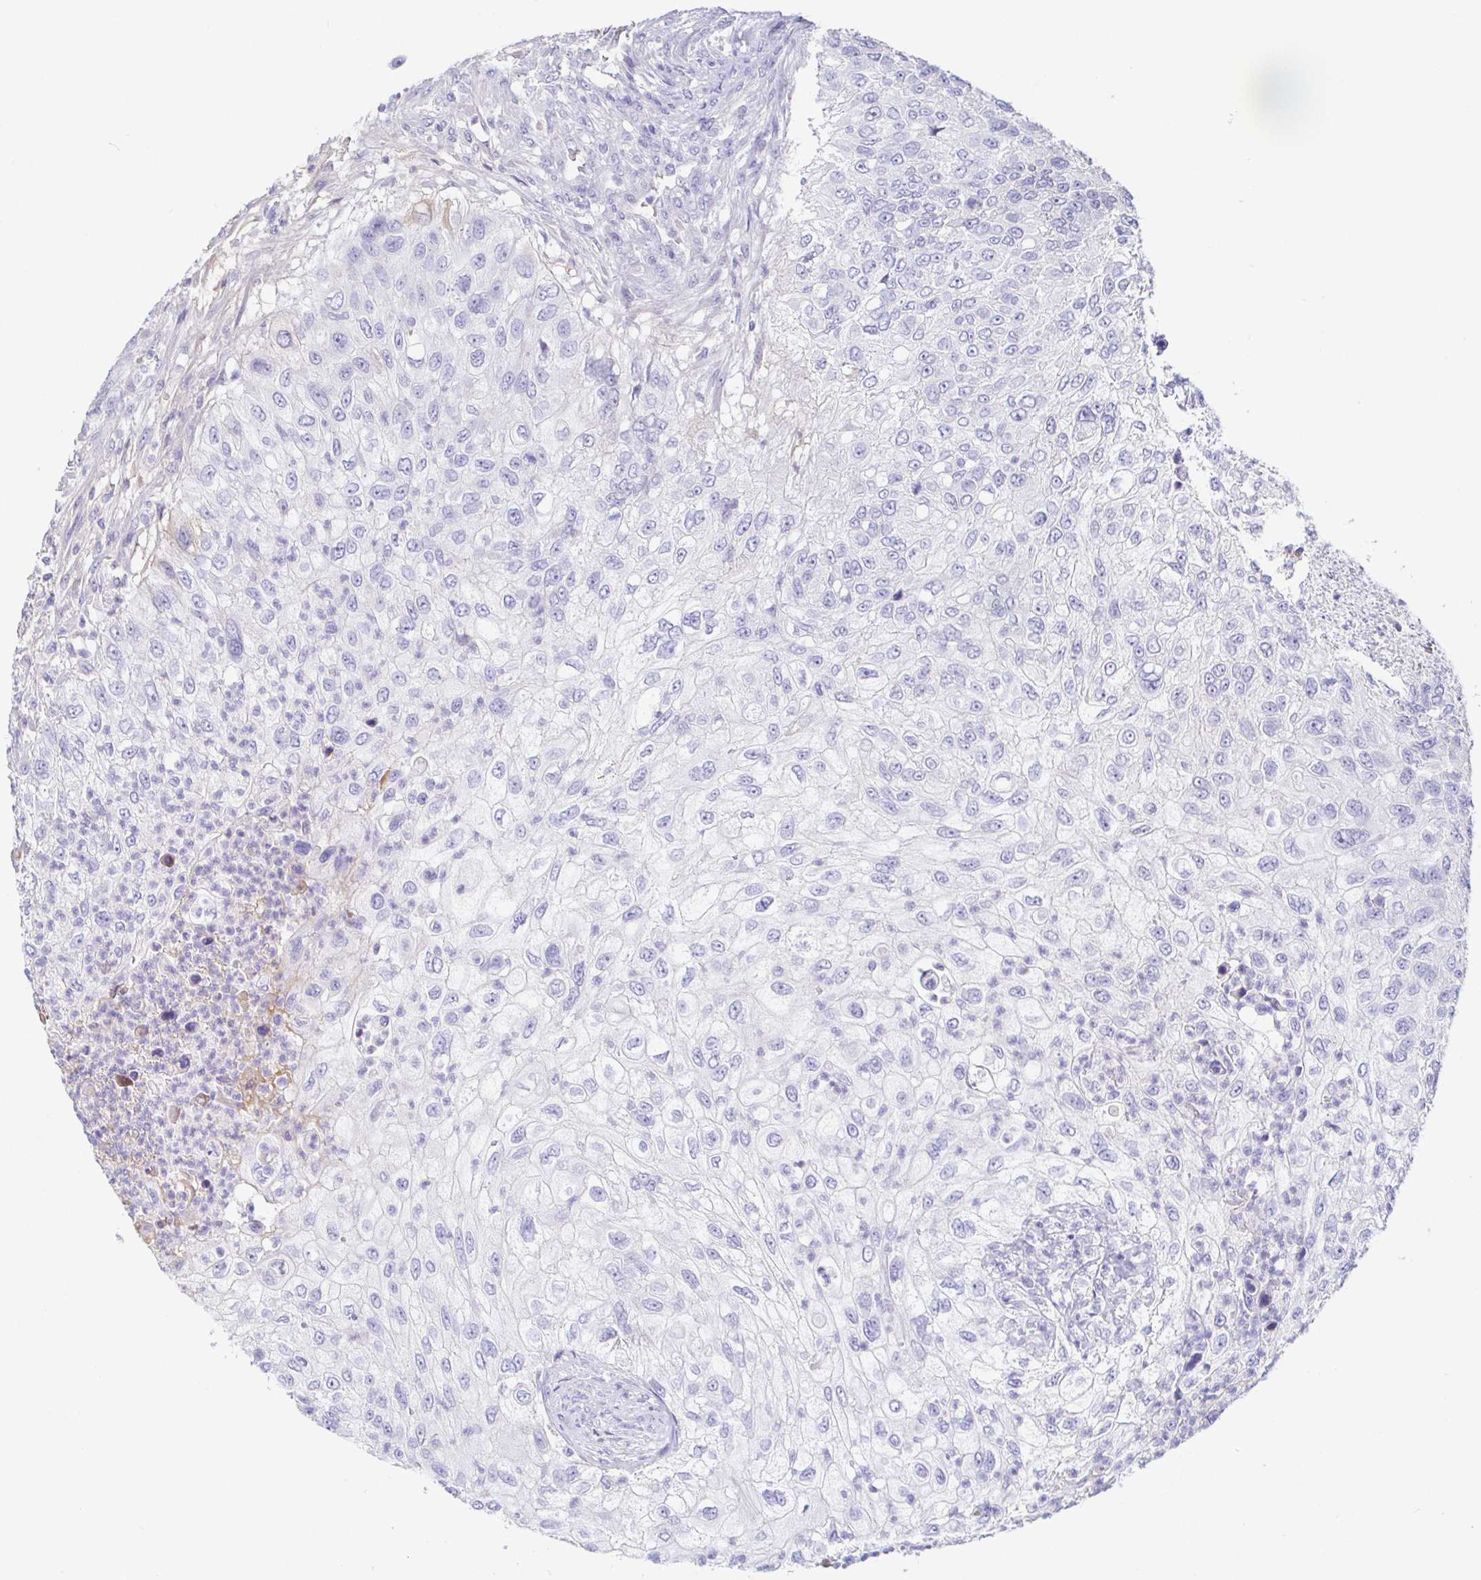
{"staining": {"intensity": "negative", "quantity": "none", "location": "none"}, "tissue": "urothelial cancer", "cell_type": "Tumor cells", "image_type": "cancer", "snomed": [{"axis": "morphology", "description": "Urothelial carcinoma, High grade"}, {"axis": "topography", "description": "Urinary bladder"}], "caption": "DAB immunohistochemical staining of human high-grade urothelial carcinoma reveals no significant positivity in tumor cells.", "gene": "SAA4", "patient": {"sex": "female", "age": 60}}